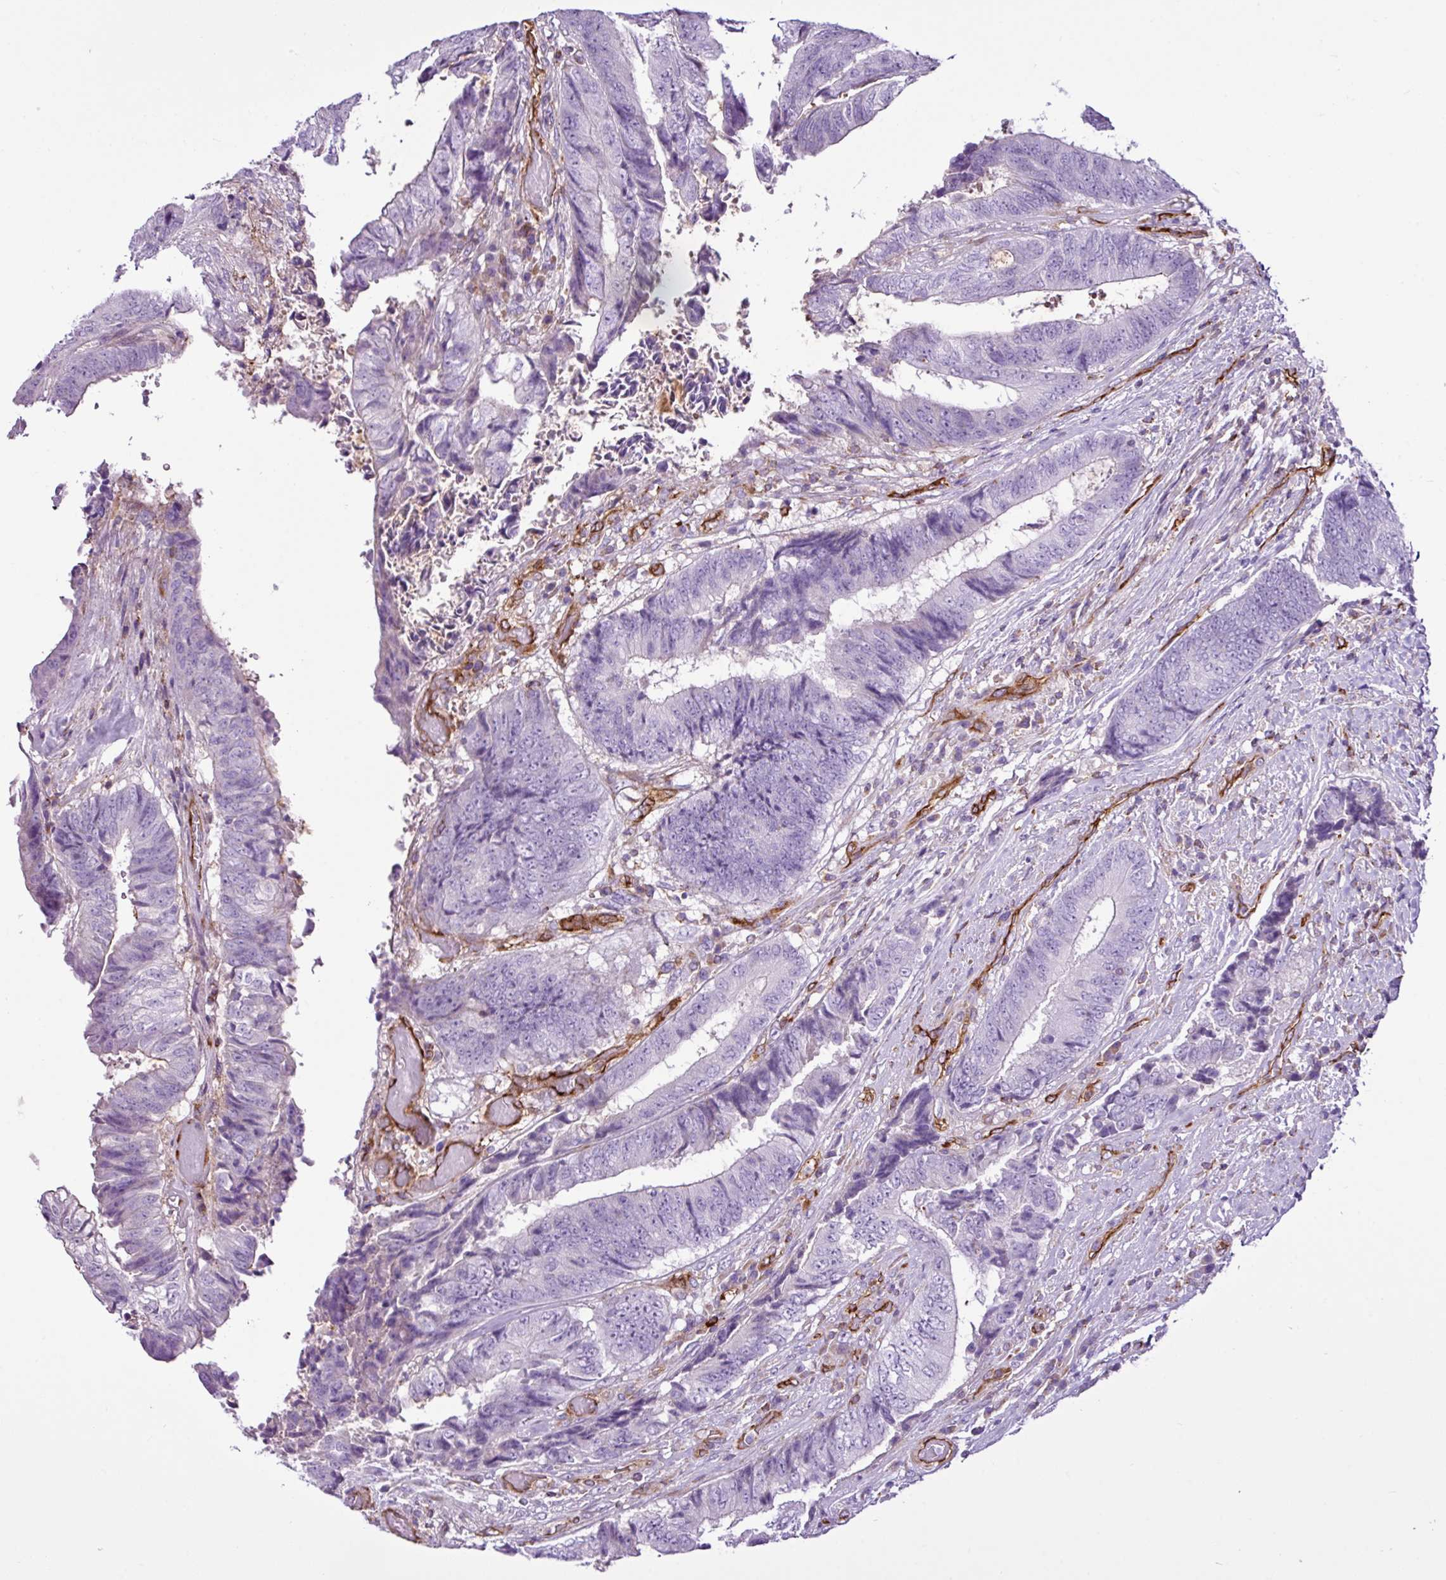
{"staining": {"intensity": "negative", "quantity": "none", "location": "none"}, "tissue": "colorectal cancer", "cell_type": "Tumor cells", "image_type": "cancer", "snomed": [{"axis": "morphology", "description": "Adenocarcinoma, NOS"}, {"axis": "topography", "description": "Rectum"}], "caption": "High power microscopy histopathology image of an immunohistochemistry (IHC) histopathology image of adenocarcinoma (colorectal), revealing no significant staining in tumor cells. Nuclei are stained in blue.", "gene": "EME2", "patient": {"sex": "male", "age": 72}}